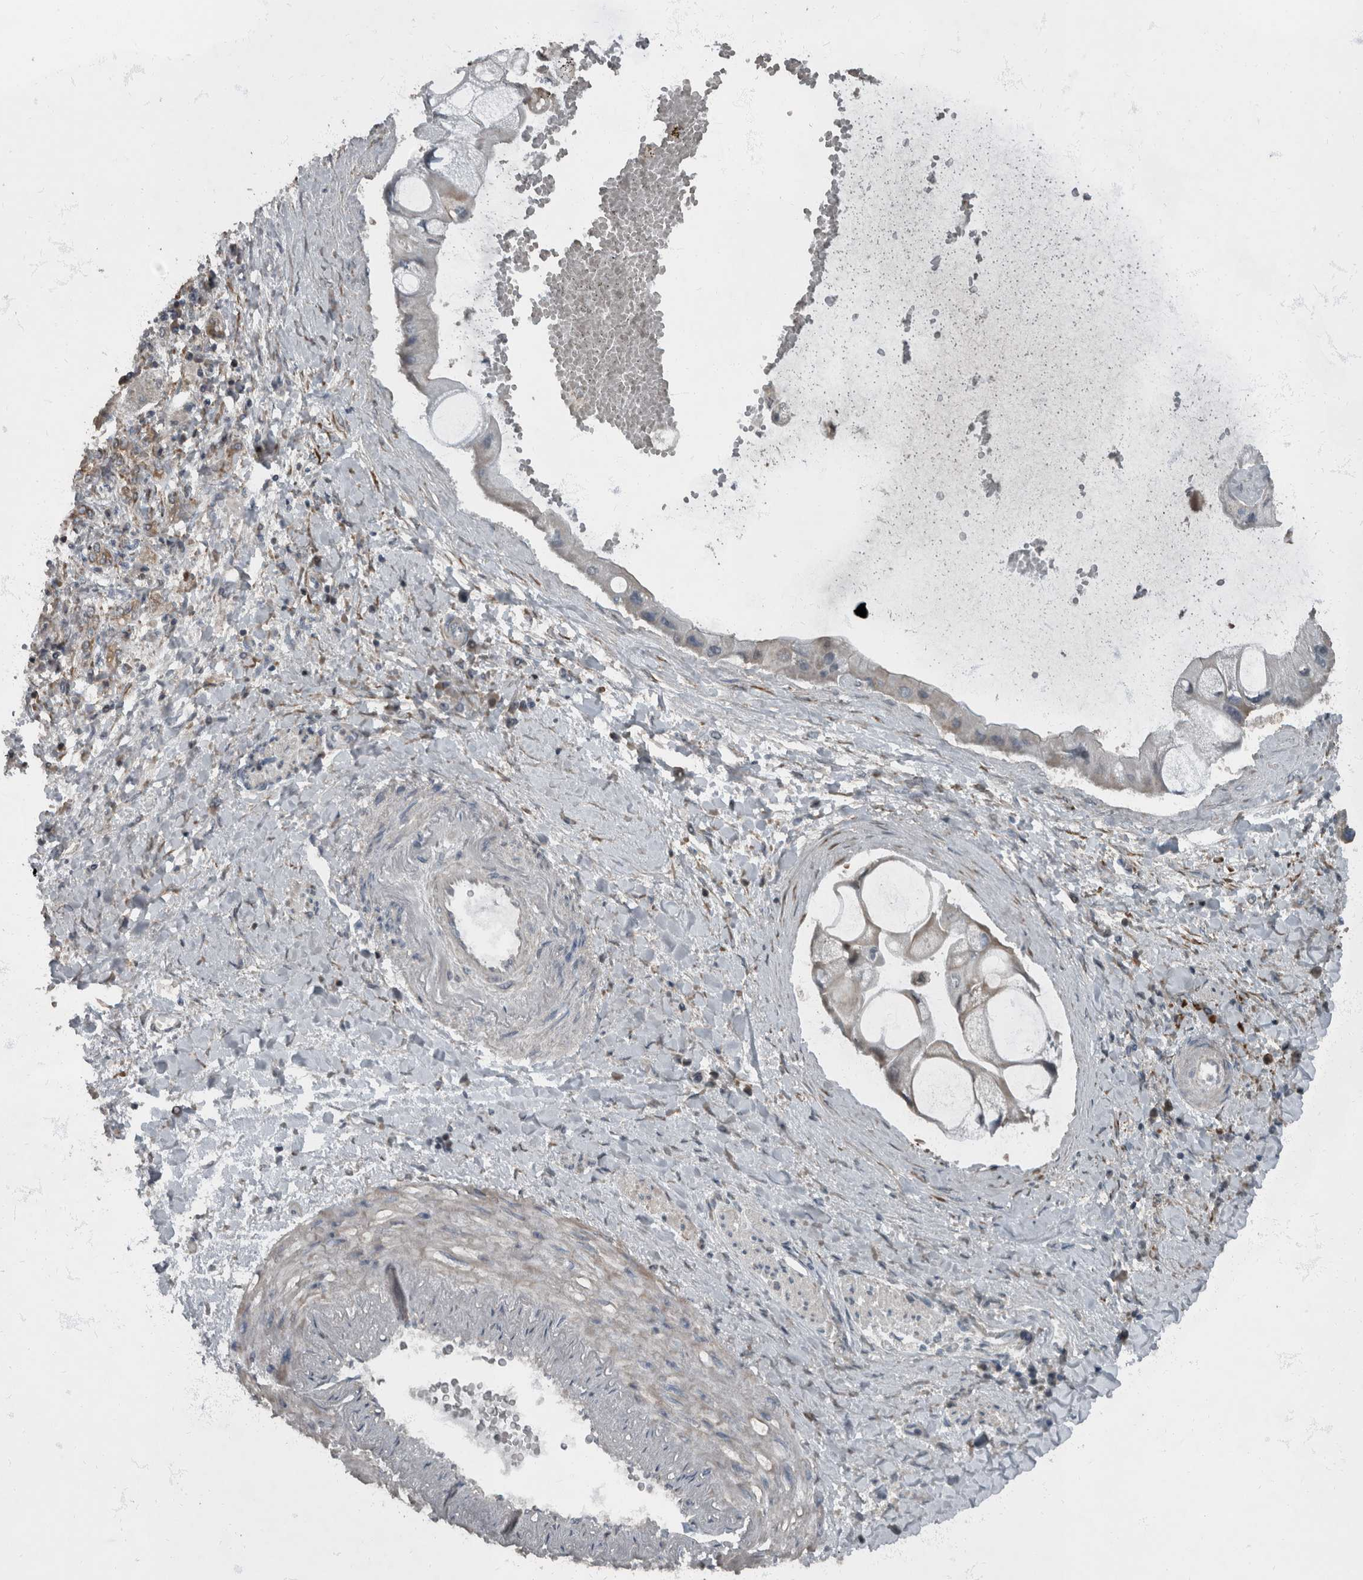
{"staining": {"intensity": "weak", "quantity": "<25%", "location": "cytoplasmic/membranous"}, "tissue": "liver cancer", "cell_type": "Tumor cells", "image_type": "cancer", "snomed": [{"axis": "morphology", "description": "Cholangiocarcinoma"}, {"axis": "topography", "description": "Liver"}], "caption": "A micrograph of human cholangiocarcinoma (liver) is negative for staining in tumor cells.", "gene": "RABGGTB", "patient": {"sex": "male", "age": 50}}